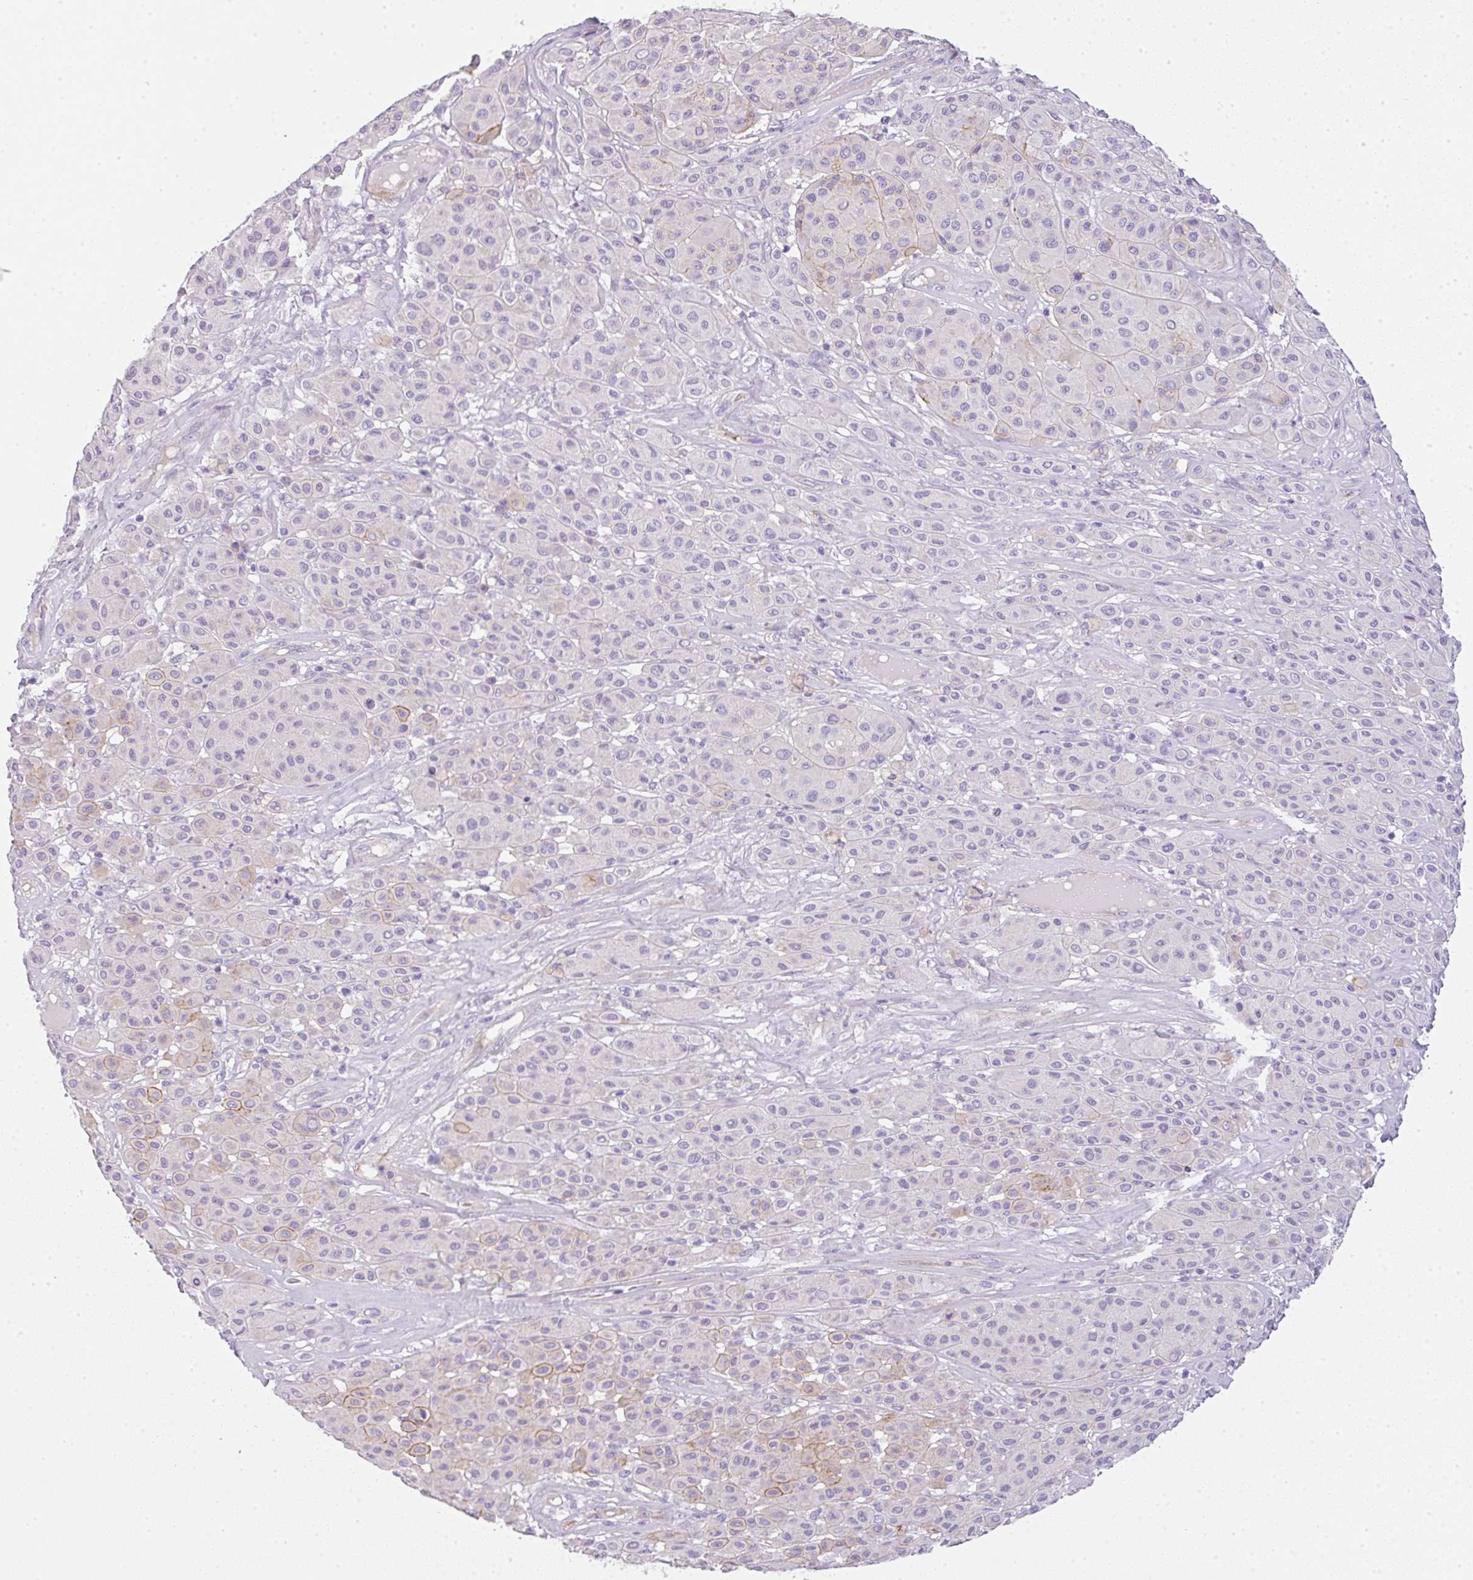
{"staining": {"intensity": "weak", "quantity": "<25%", "location": "cytoplasmic/membranous"}, "tissue": "melanoma", "cell_type": "Tumor cells", "image_type": "cancer", "snomed": [{"axis": "morphology", "description": "Malignant melanoma, Metastatic site"}, {"axis": "topography", "description": "Smooth muscle"}], "caption": "Photomicrograph shows no significant protein positivity in tumor cells of melanoma.", "gene": "LPAR4", "patient": {"sex": "male", "age": 41}}